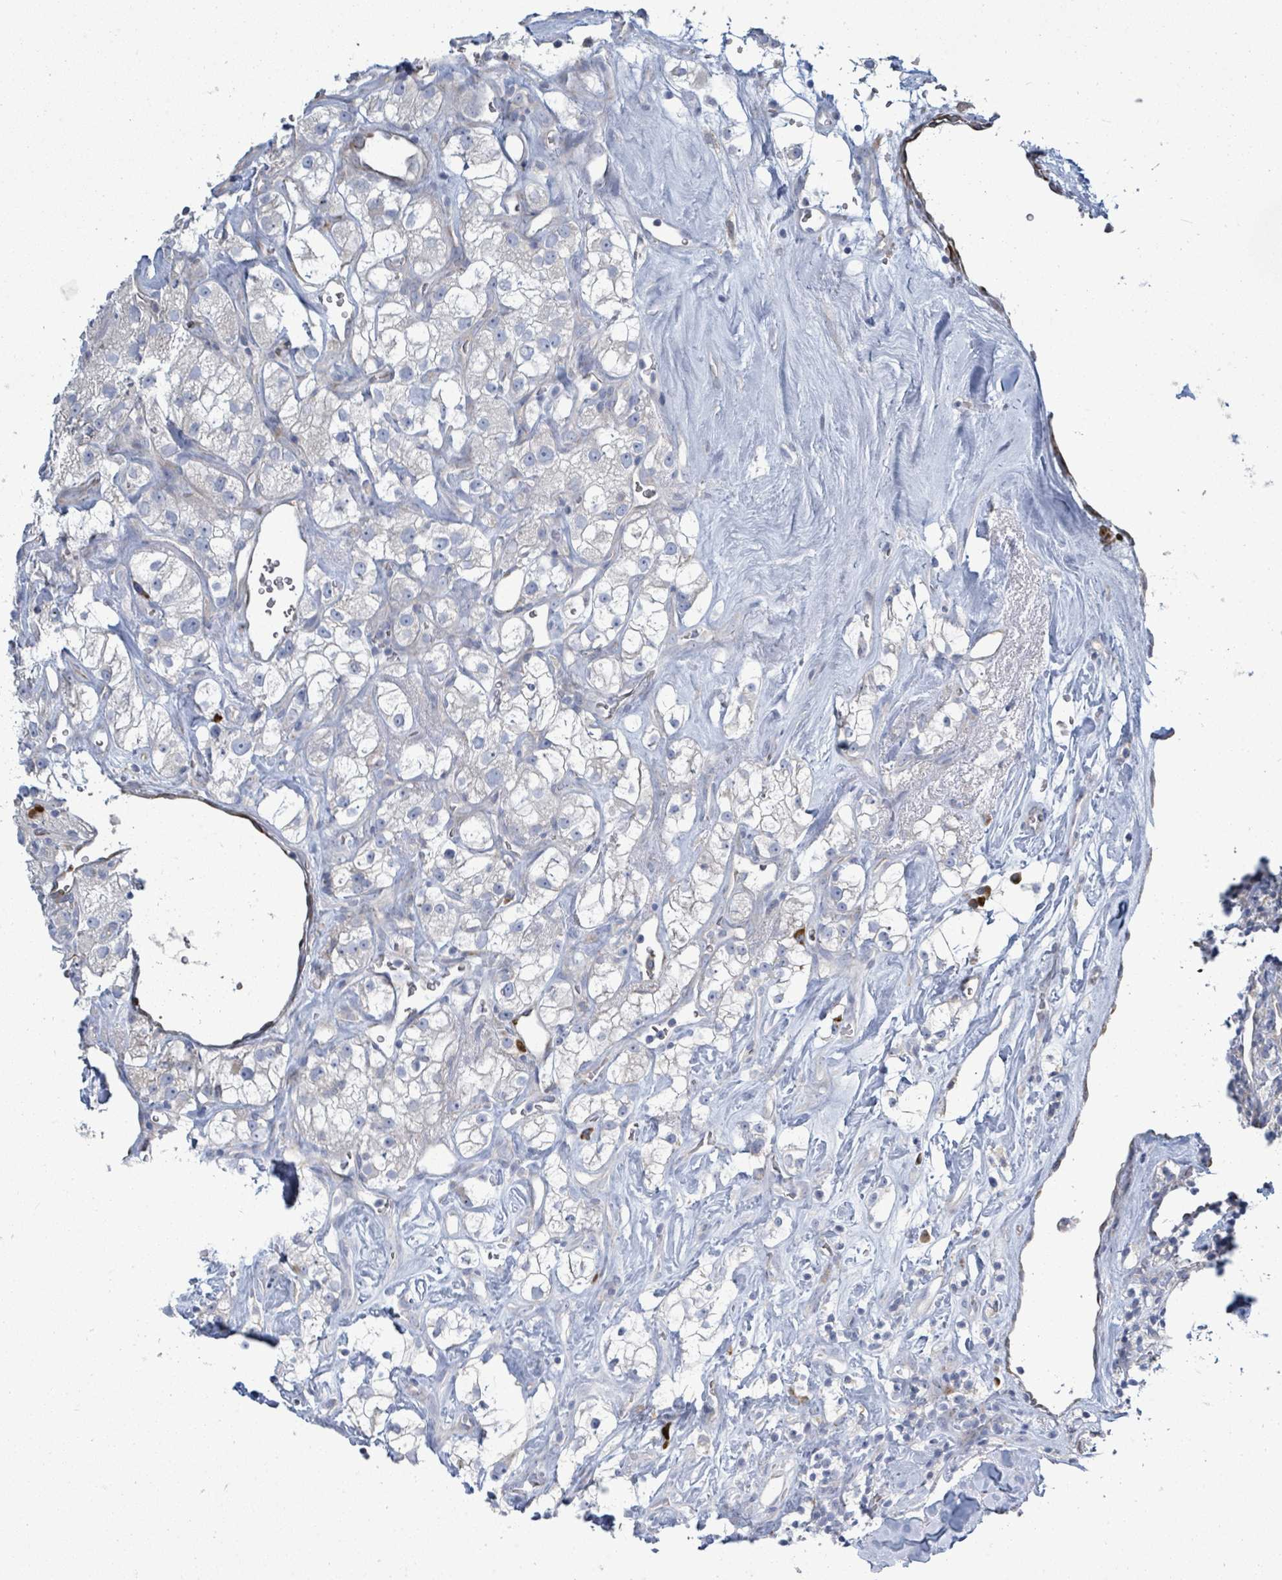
{"staining": {"intensity": "negative", "quantity": "none", "location": "none"}, "tissue": "renal cancer", "cell_type": "Tumor cells", "image_type": "cancer", "snomed": [{"axis": "morphology", "description": "Adenocarcinoma, NOS"}, {"axis": "topography", "description": "Kidney"}], "caption": "This photomicrograph is of renal cancer (adenocarcinoma) stained with immunohistochemistry (IHC) to label a protein in brown with the nuclei are counter-stained blue. There is no positivity in tumor cells.", "gene": "SIRPB1", "patient": {"sex": "male", "age": 77}}